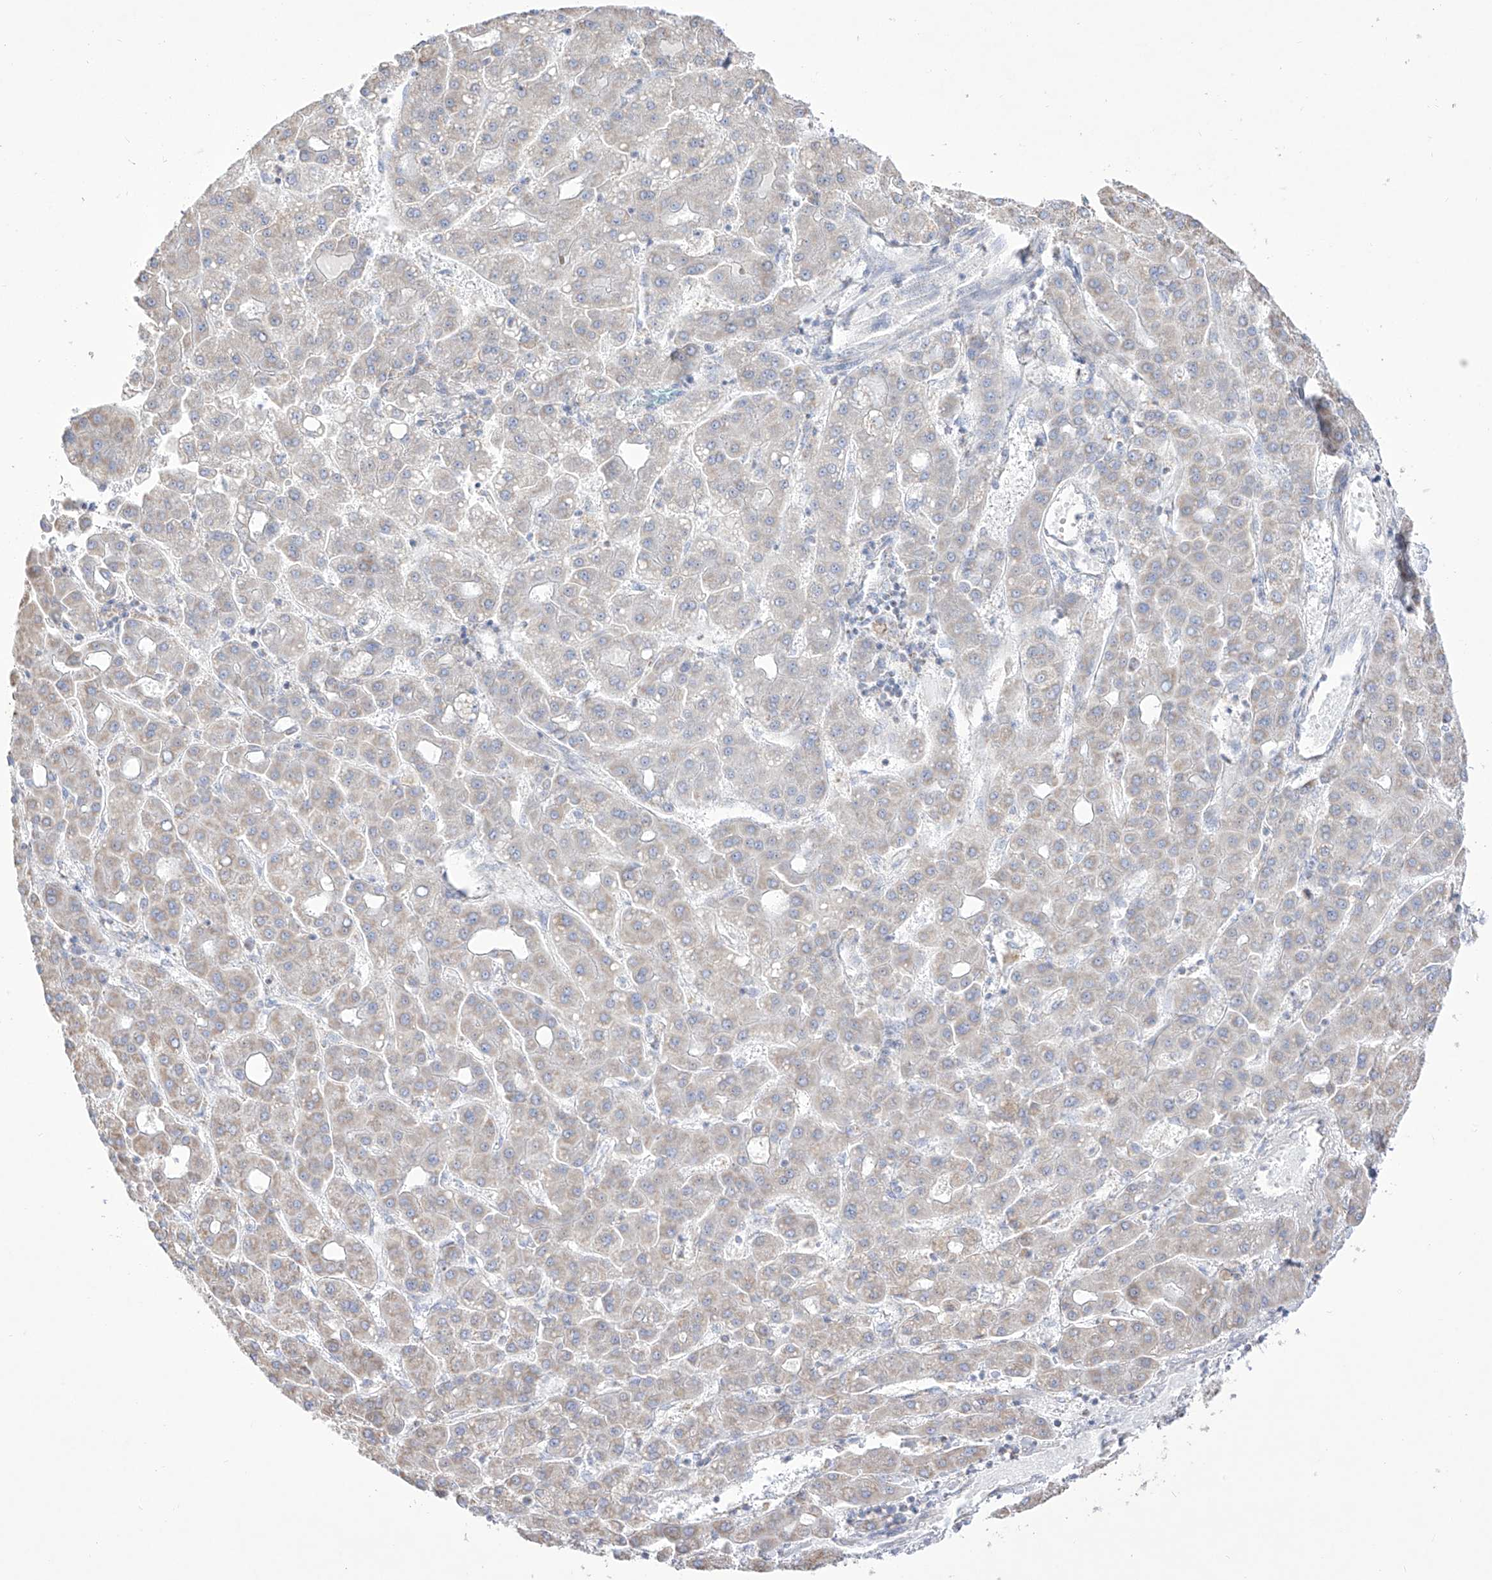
{"staining": {"intensity": "negative", "quantity": "none", "location": "none"}, "tissue": "liver cancer", "cell_type": "Tumor cells", "image_type": "cancer", "snomed": [{"axis": "morphology", "description": "Carcinoma, Hepatocellular, NOS"}, {"axis": "topography", "description": "Liver"}], "caption": "This is an immunohistochemistry photomicrograph of hepatocellular carcinoma (liver). There is no expression in tumor cells.", "gene": "RCHY1", "patient": {"sex": "male", "age": 65}}